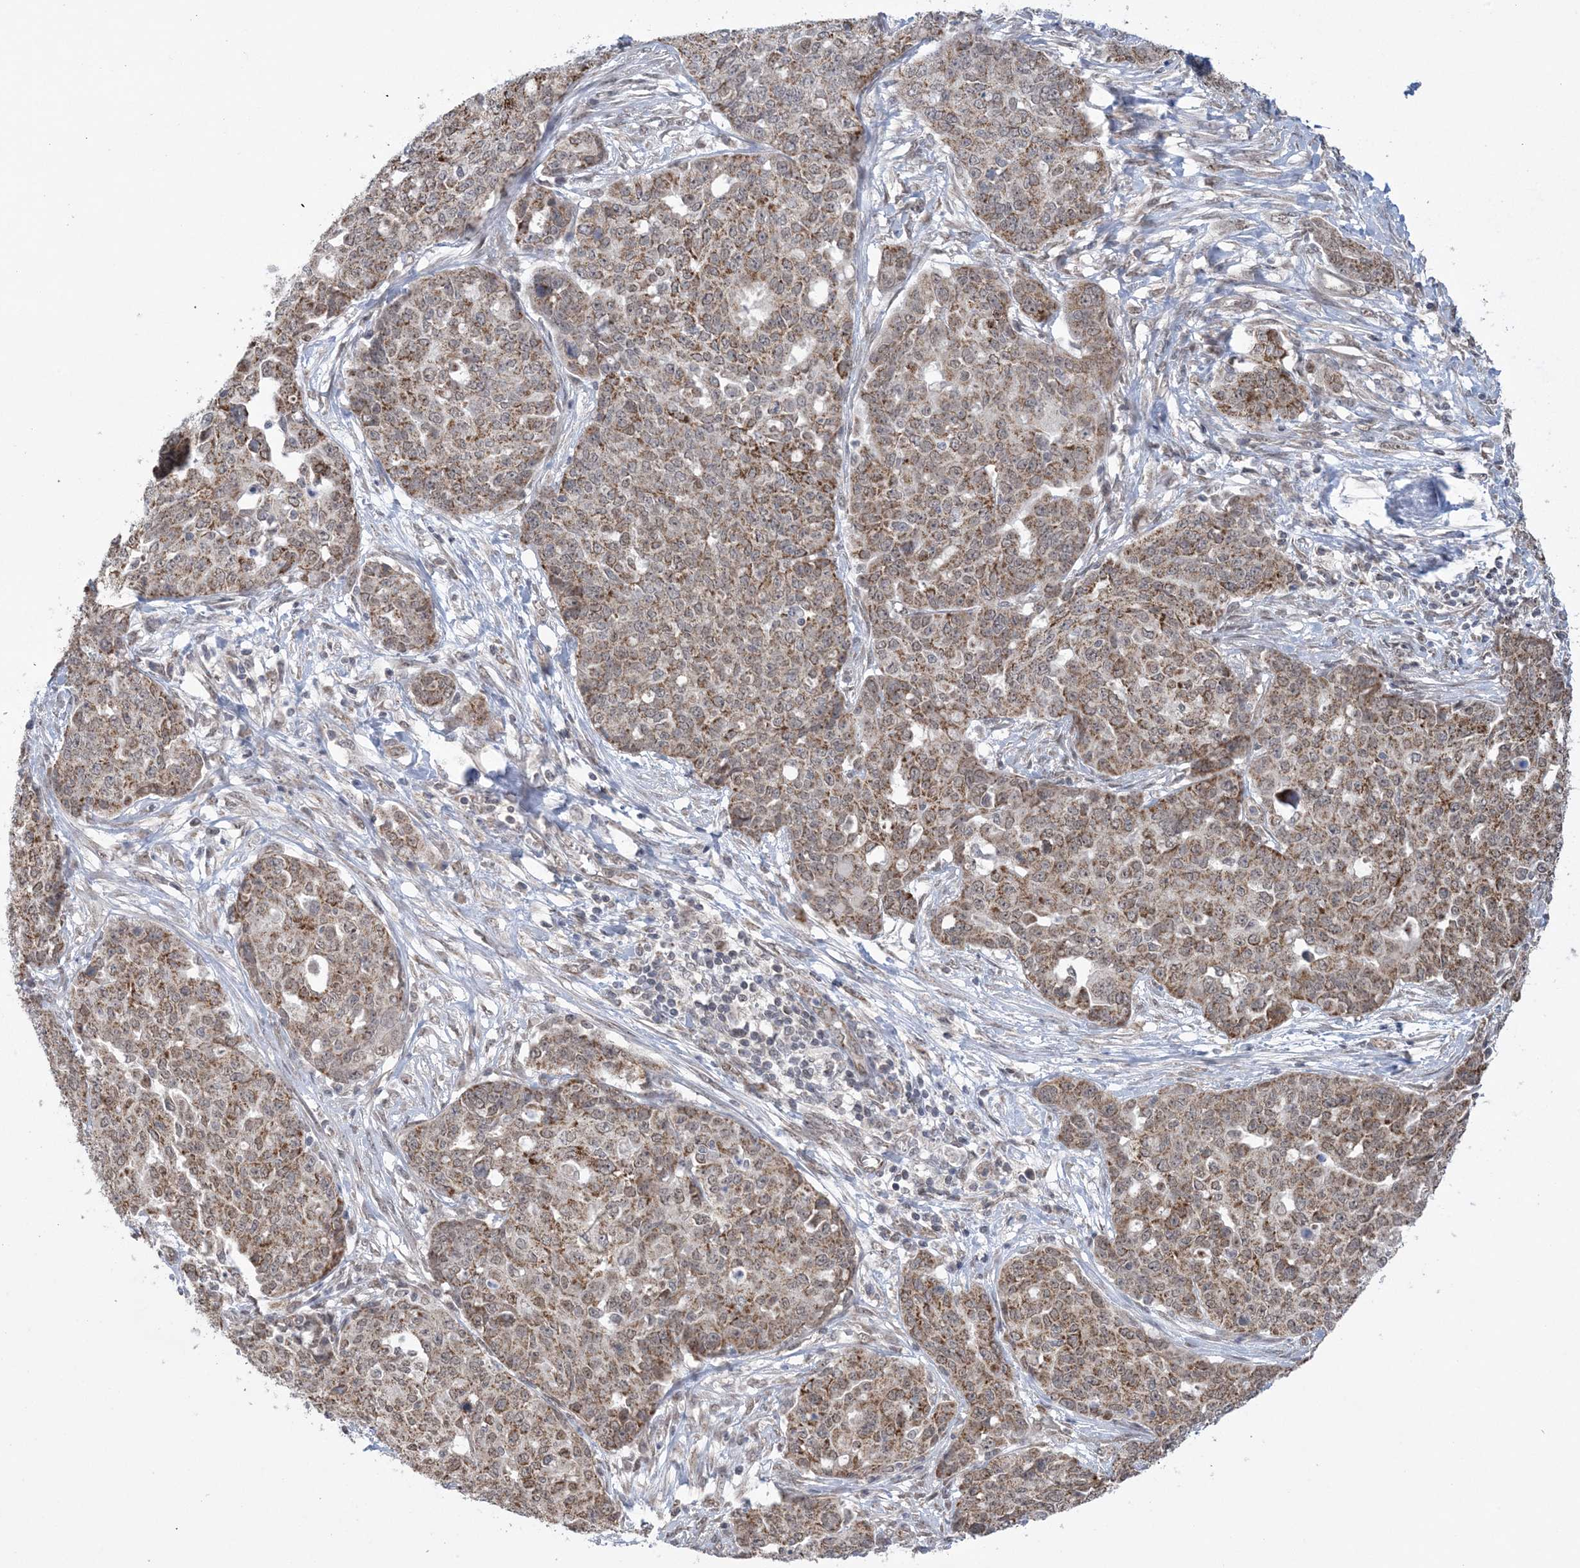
{"staining": {"intensity": "moderate", "quantity": ">75%", "location": "cytoplasmic/membranous"}, "tissue": "ovarian cancer", "cell_type": "Tumor cells", "image_type": "cancer", "snomed": [{"axis": "morphology", "description": "Cystadenocarcinoma, serous, NOS"}, {"axis": "topography", "description": "Soft tissue"}, {"axis": "topography", "description": "Ovary"}], "caption": "Human ovarian serous cystadenocarcinoma stained for a protein (brown) displays moderate cytoplasmic/membranous positive expression in approximately >75% of tumor cells.", "gene": "TRMT10C", "patient": {"sex": "female", "age": 57}}